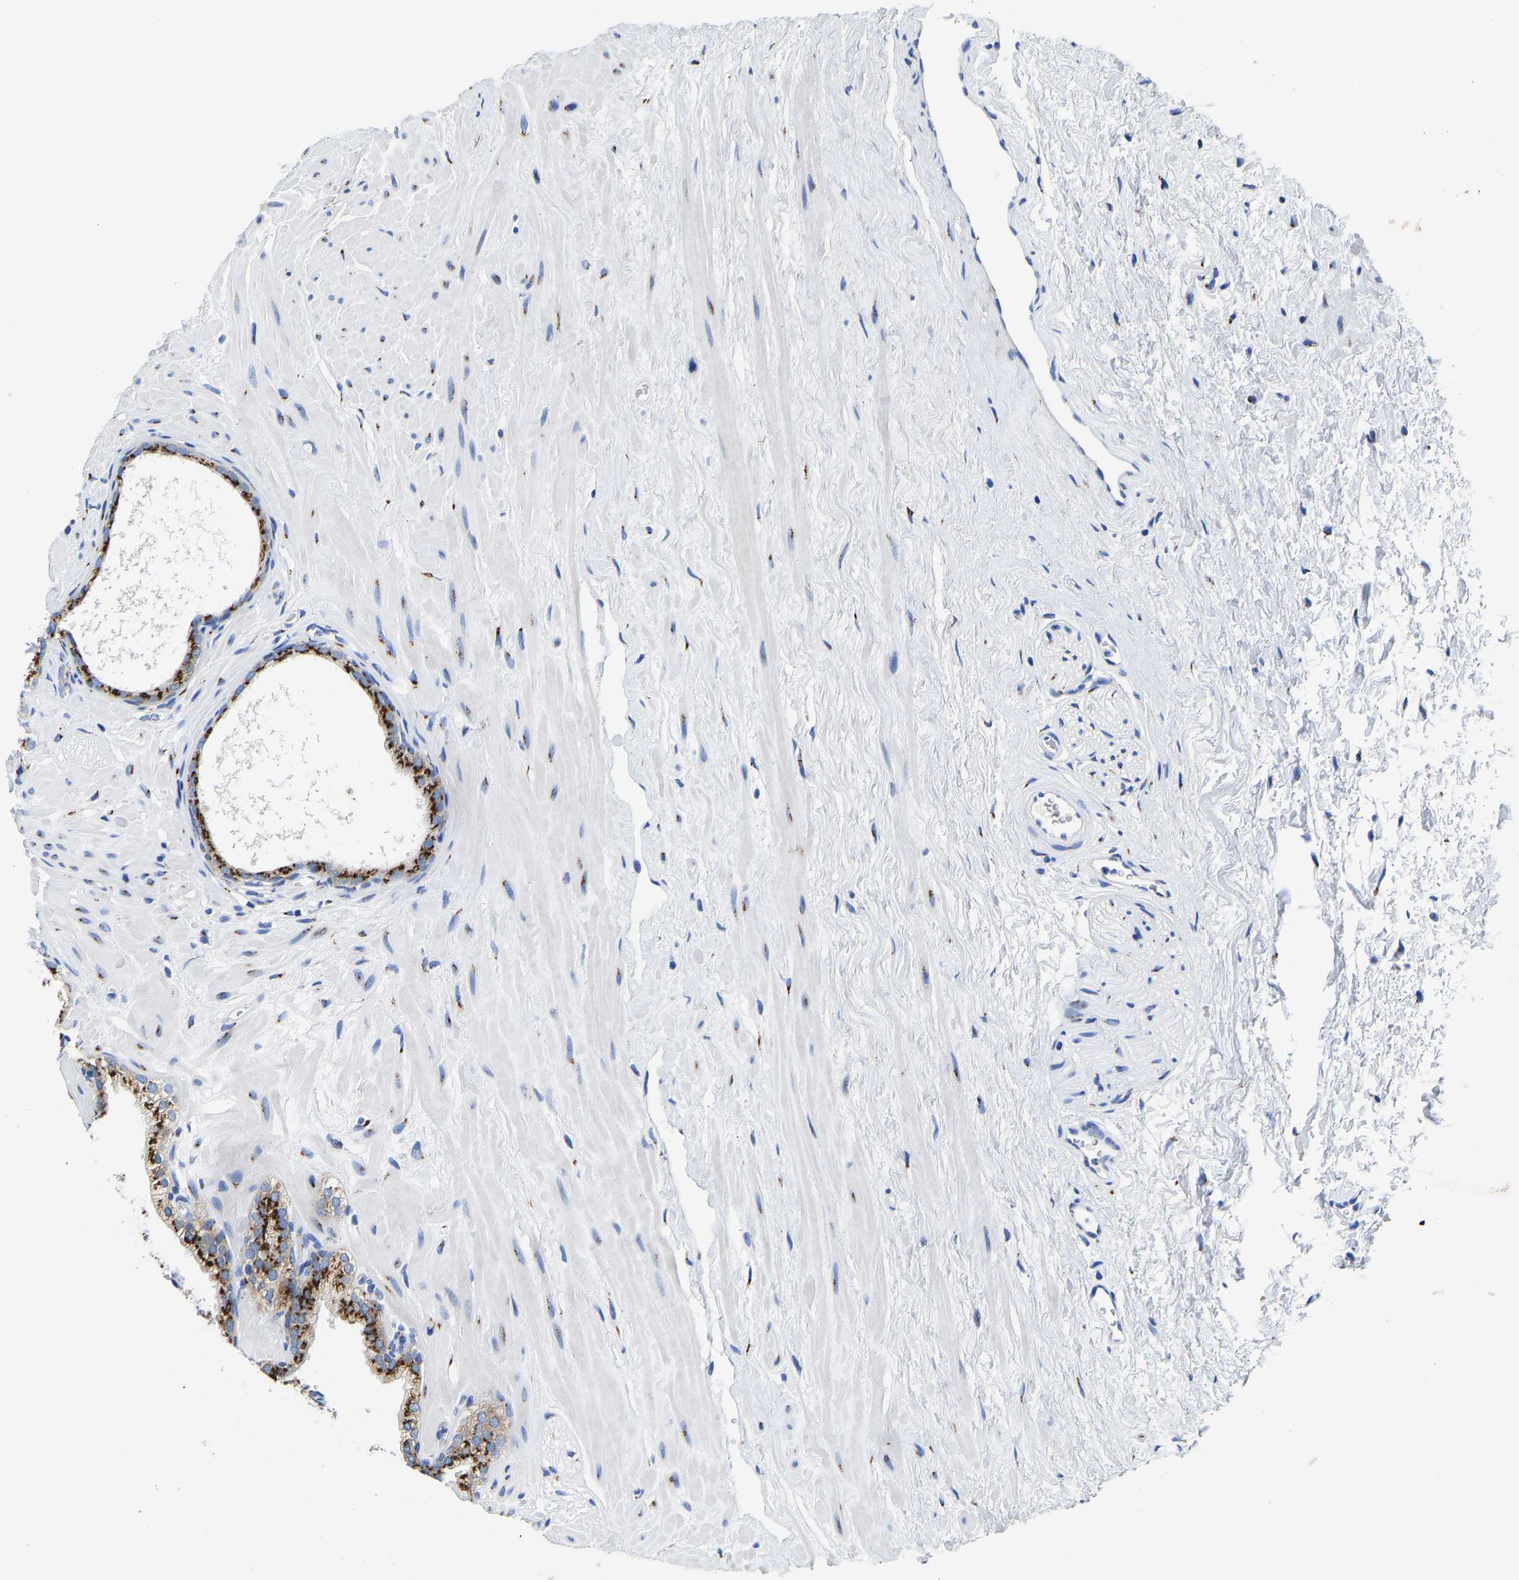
{"staining": {"intensity": "strong", "quantity": ">75%", "location": "cytoplasmic/membranous"}, "tissue": "prostate", "cell_type": "Glandular cells", "image_type": "normal", "snomed": [{"axis": "morphology", "description": "Normal tissue, NOS"}, {"axis": "morphology", "description": "Urothelial carcinoma, Low grade"}, {"axis": "topography", "description": "Urinary bladder"}, {"axis": "topography", "description": "Prostate"}], "caption": "A brown stain highlights strong cytoplasmic/membranous positivity of a protein in glandular cells of benign human prostate.", "gene": "TMEM87A", "patient": {"sex": "male", "age": 60}}